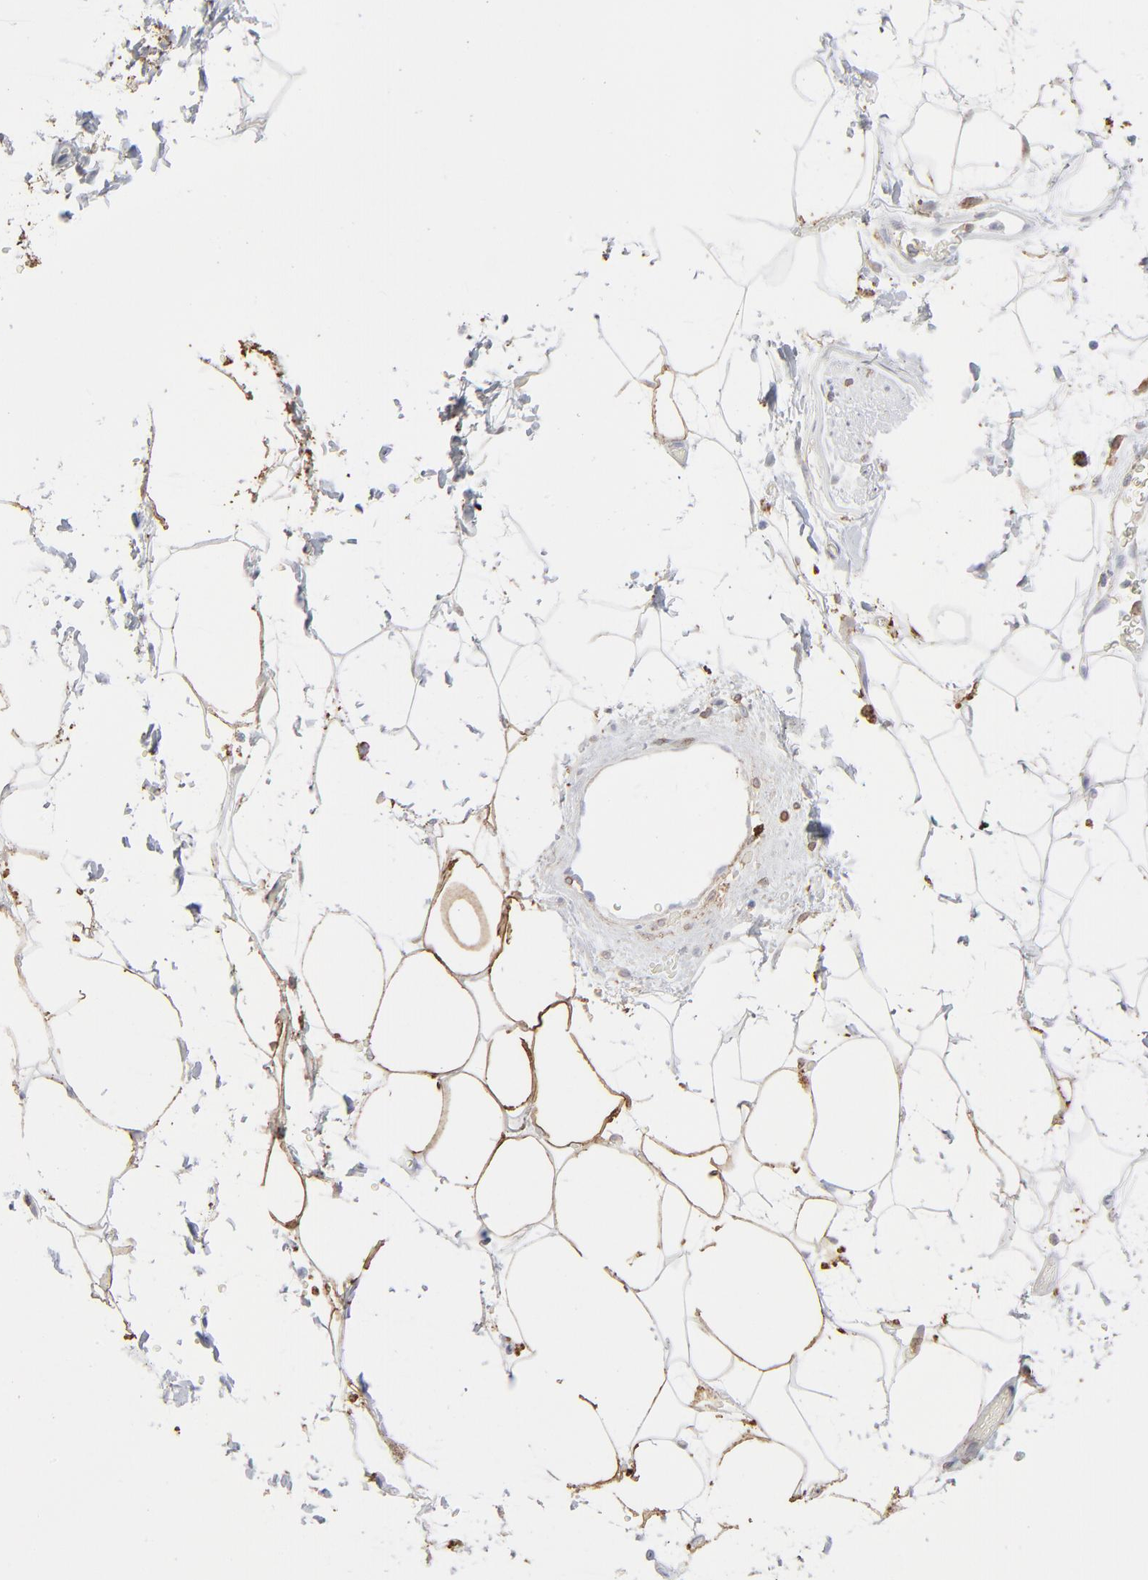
{"staining": {"intensity": "moderate", "quantity": "25%-75%", "location": "cytoplasmic/membranous"}, "tissue": "adipose tissue", "cell_type": "Adipocytes", "image_type": "normal", "snomed": [{"axis": "morphology", "description": "Normal tissue, NOS"}, {"axis": "topography", "description": "Soft tissue"}], "caption": "Immunohistochemistry (IHC) staining of normal adipose tissue, which demonstrates medium levels of moderate cytoplasmic/membranous staining in about 25%-75% of adipocytes indicating moderate cytoplasmic/membranous protein staining. The staining was performed using DAB (brown) for protein detection and nuclei were counterstained in hematoxylin (blue).", "gene": "ANXA5", "patient": {"sex": "male", "age": 72}}